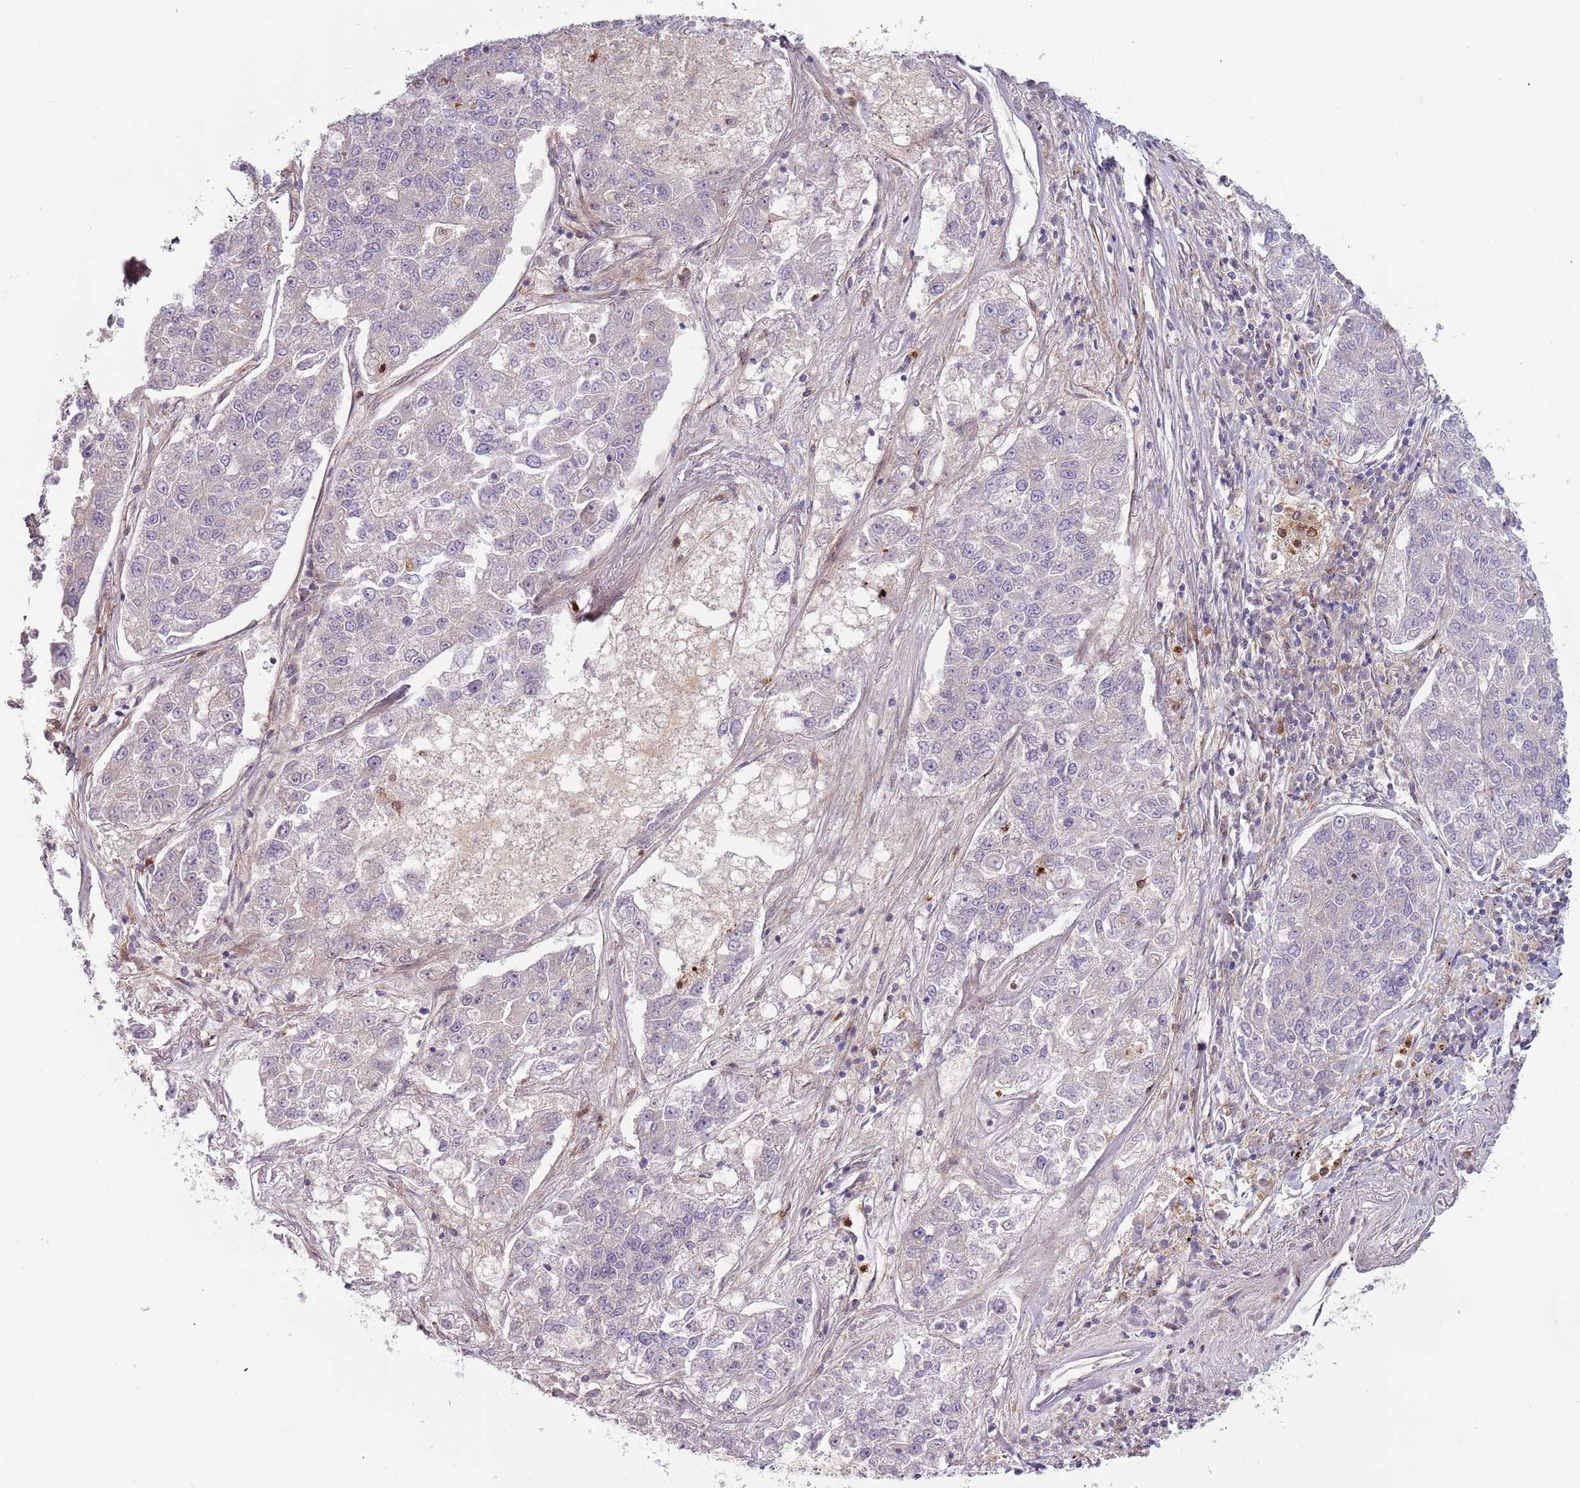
{"staining": {"intensity": "negative", "quantity": "none", "location": "none"}, "tissue": "lung cancer", "cell_type": "Tumor cells", "image_type": "cancer", "snomed": [{"axis": "morphology", "description": "Adenocarcinoma, NOS"}, {"axis": "topography", "description": "Lung"}], "caption": "A micrograph of human lung cancer is negative for staining in tumor cells.", "gene": "NADK", "patient": {"sex": "male", "age": 49}}